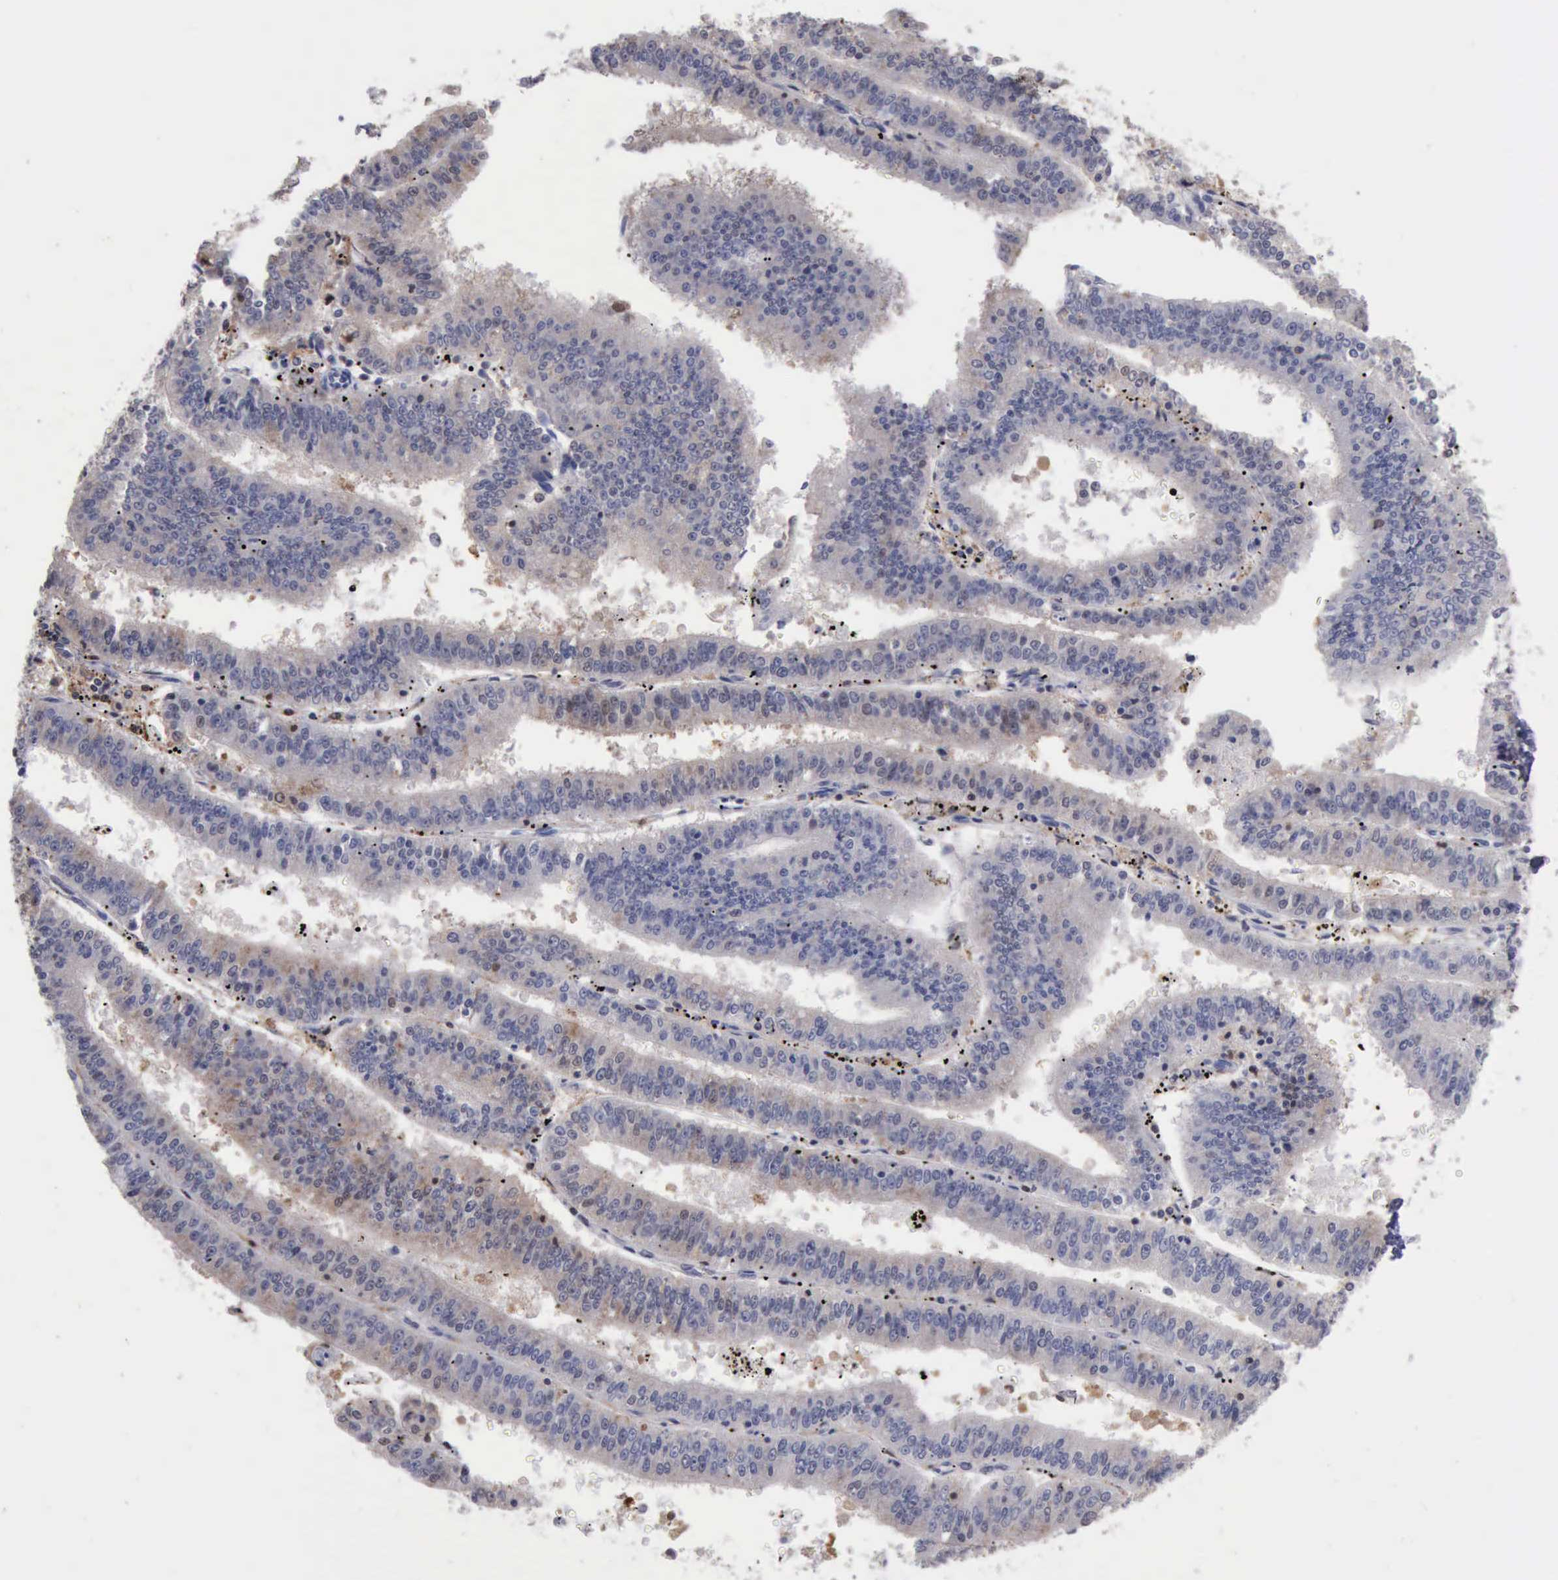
{"staining": {"intensity": "weak", "quantity": "<25%", "location": "cytoplasmic/membranous"}, "tissue": "endometrial cancer", "cell_type": "Tumor cells", "image_type": "cancer", "snomed": [{"axis": "morphology", "description": "Adenocarcinoma, NOS"}, {"axis": "topography", "description": "Endometrium"}], "caption": "This image is of endometrial adenocarcinoma stained with immunohistochemistry (IHC) to label a protein in brown with the nuclei are counter-stained blue. There is no positivity in tumor cells.", "gene": "STAT1", "patient": {"sex": "female", "age": 66}}